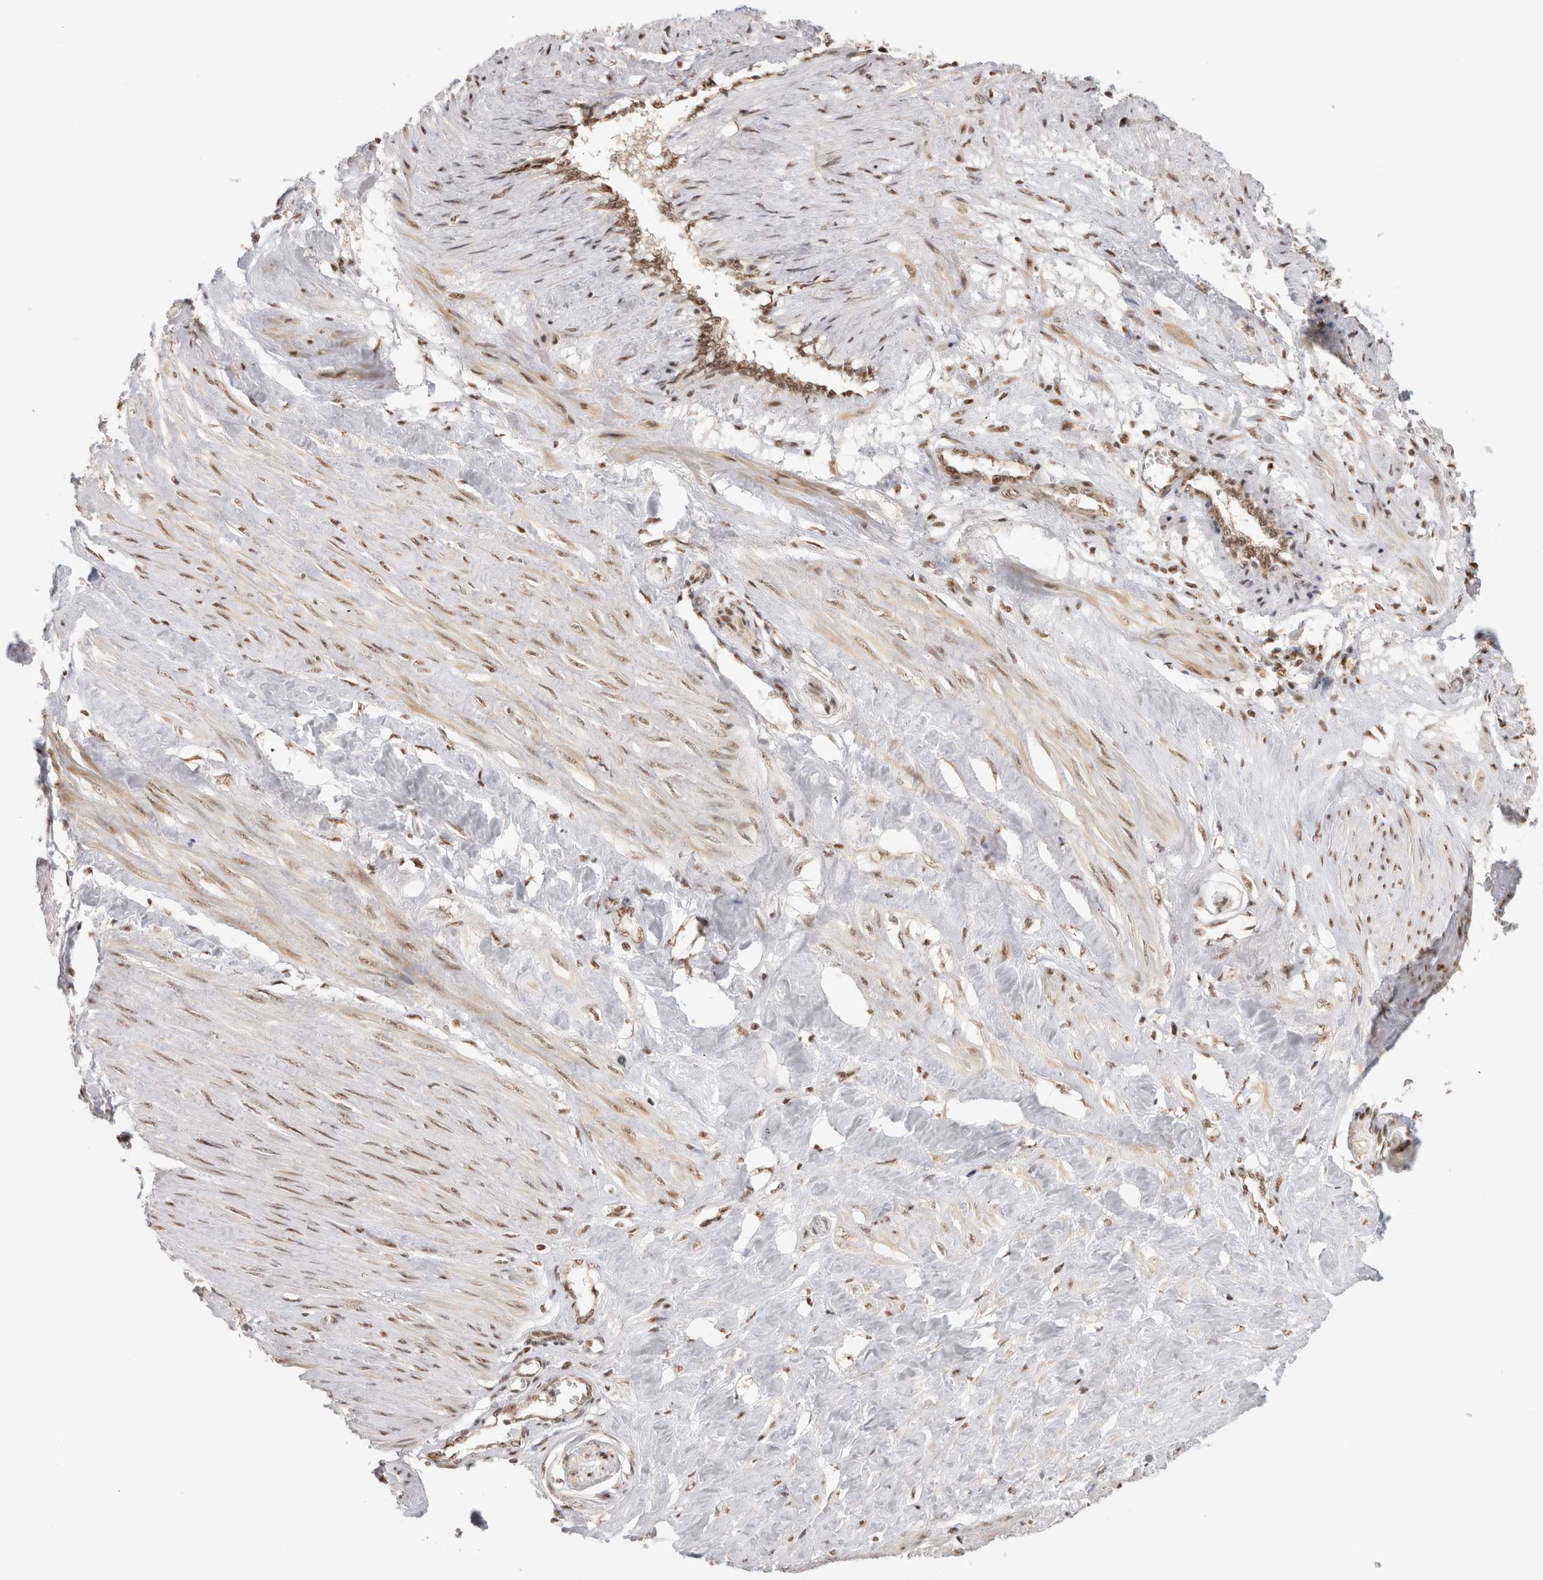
{"staining": {"intensity": "moderate", "quantity": ">75%", "location": "nuclear"}, "tissue": "smooth muscle", "cell_type": "Smooth muscle cells", "image_type": "normal", "snomed": [{"axis": "morphology", "description": "Normal tissue, NOS"}, {"axis": "topography", "description": "Endometrium"}], "caption": "Immunohistochemical staining of unremarkable smooth muscle reveals moderate nuclear protein positivity in approximately >75% of smooth muscle cells.", "gene": "EBNA1BP2", "patient": {"sex": "female", "age": 33}}